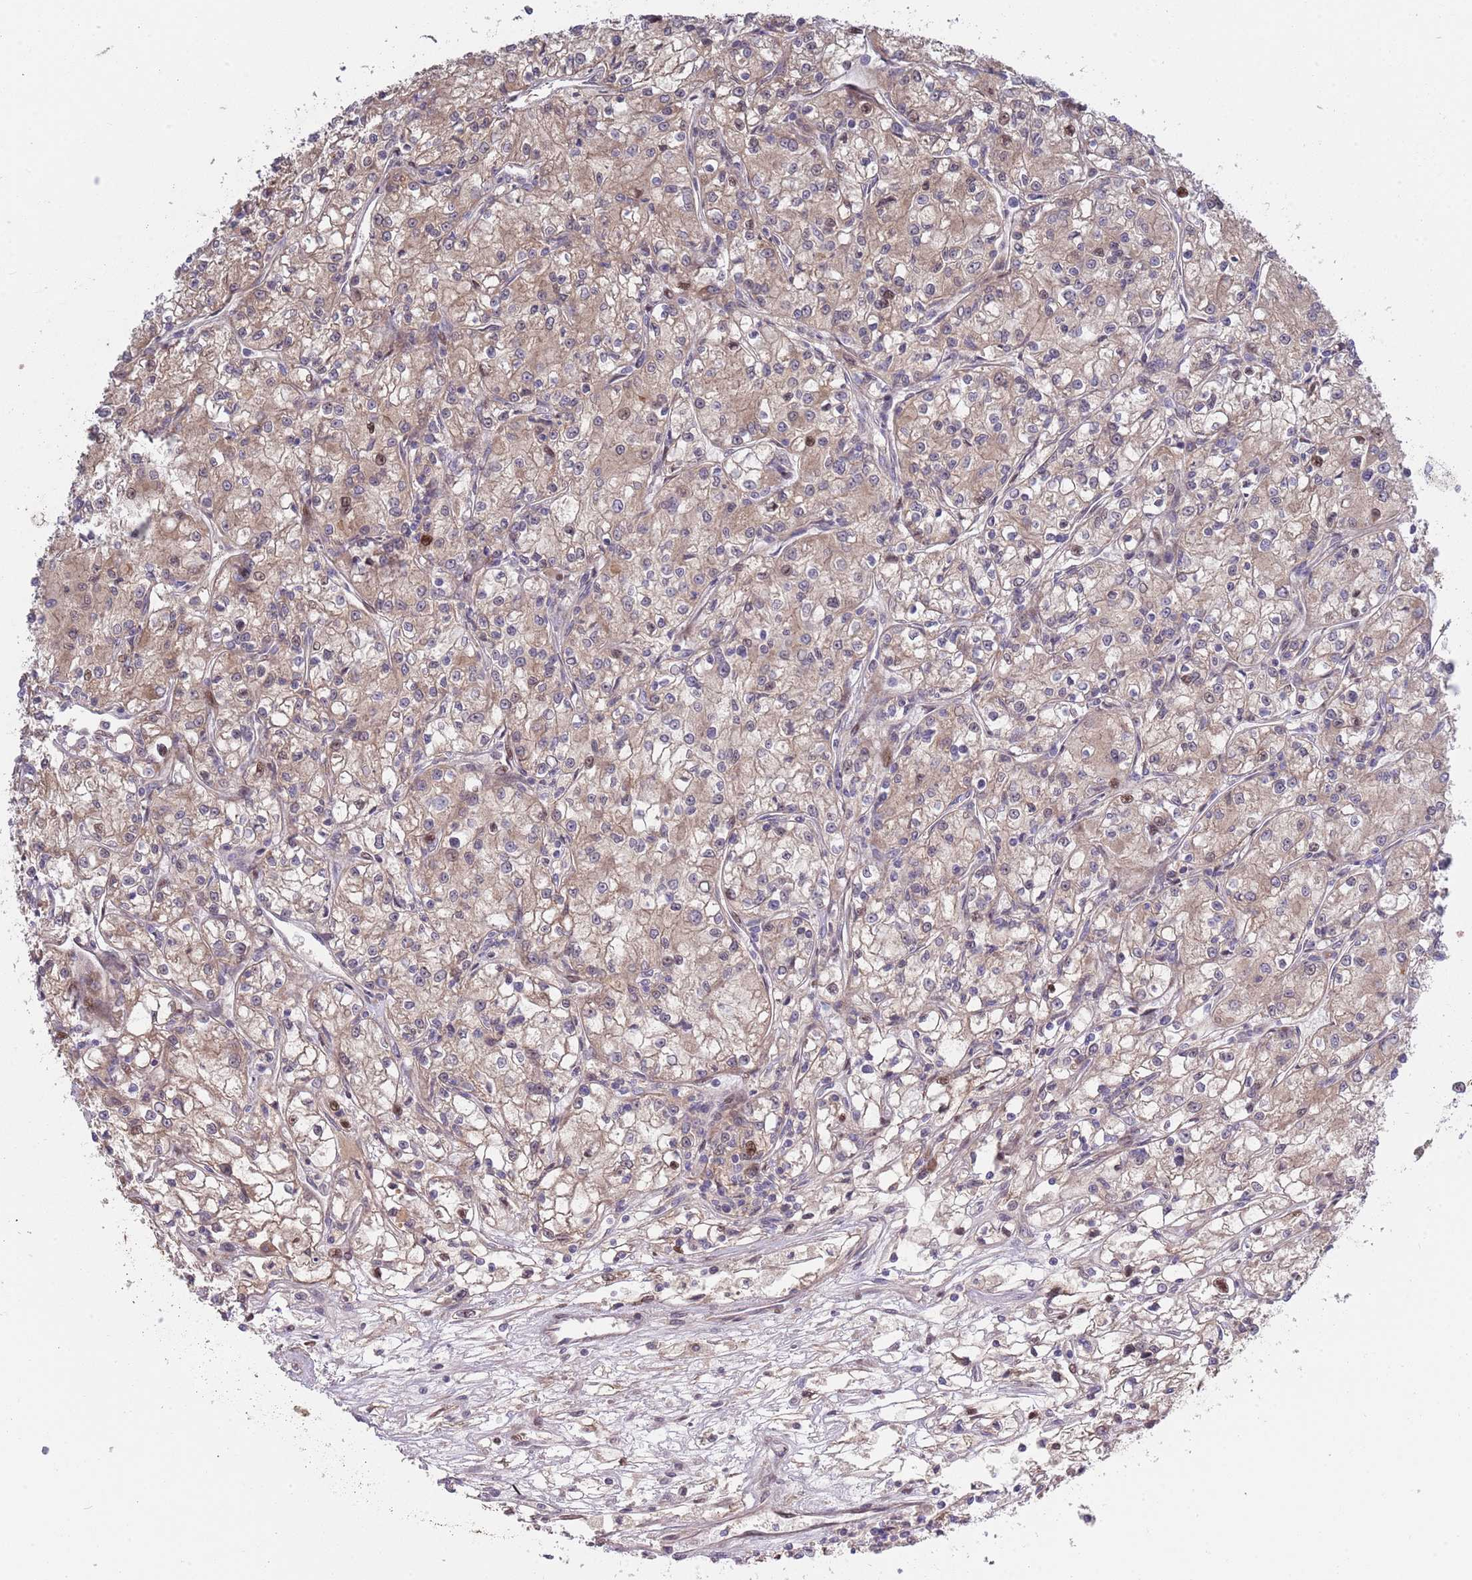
{"staining": {"intensity": "moderate", "quantity": ">75%", "location": "cytoplasmic/membranous"}, "tissue": "renal cancer", "cell_type": "Tumor cells", "image_type": "cancer", "snomed": [{"axis": "morphology", "description": "Adenocarcinoma, NOS"}, {"axis": "topography", "description": "Kidney"}], "caption": "Renal cancer stained with DAB (3,3'-diaminobenzidine) immunohistochemistry (IHC) exhibits medium levels of moderate cytoplasmic/membranous positivity in about >75% of tumor cells.", "gene": "SYNDIG1L", "patient": {"sex": "female", "age": 59}}